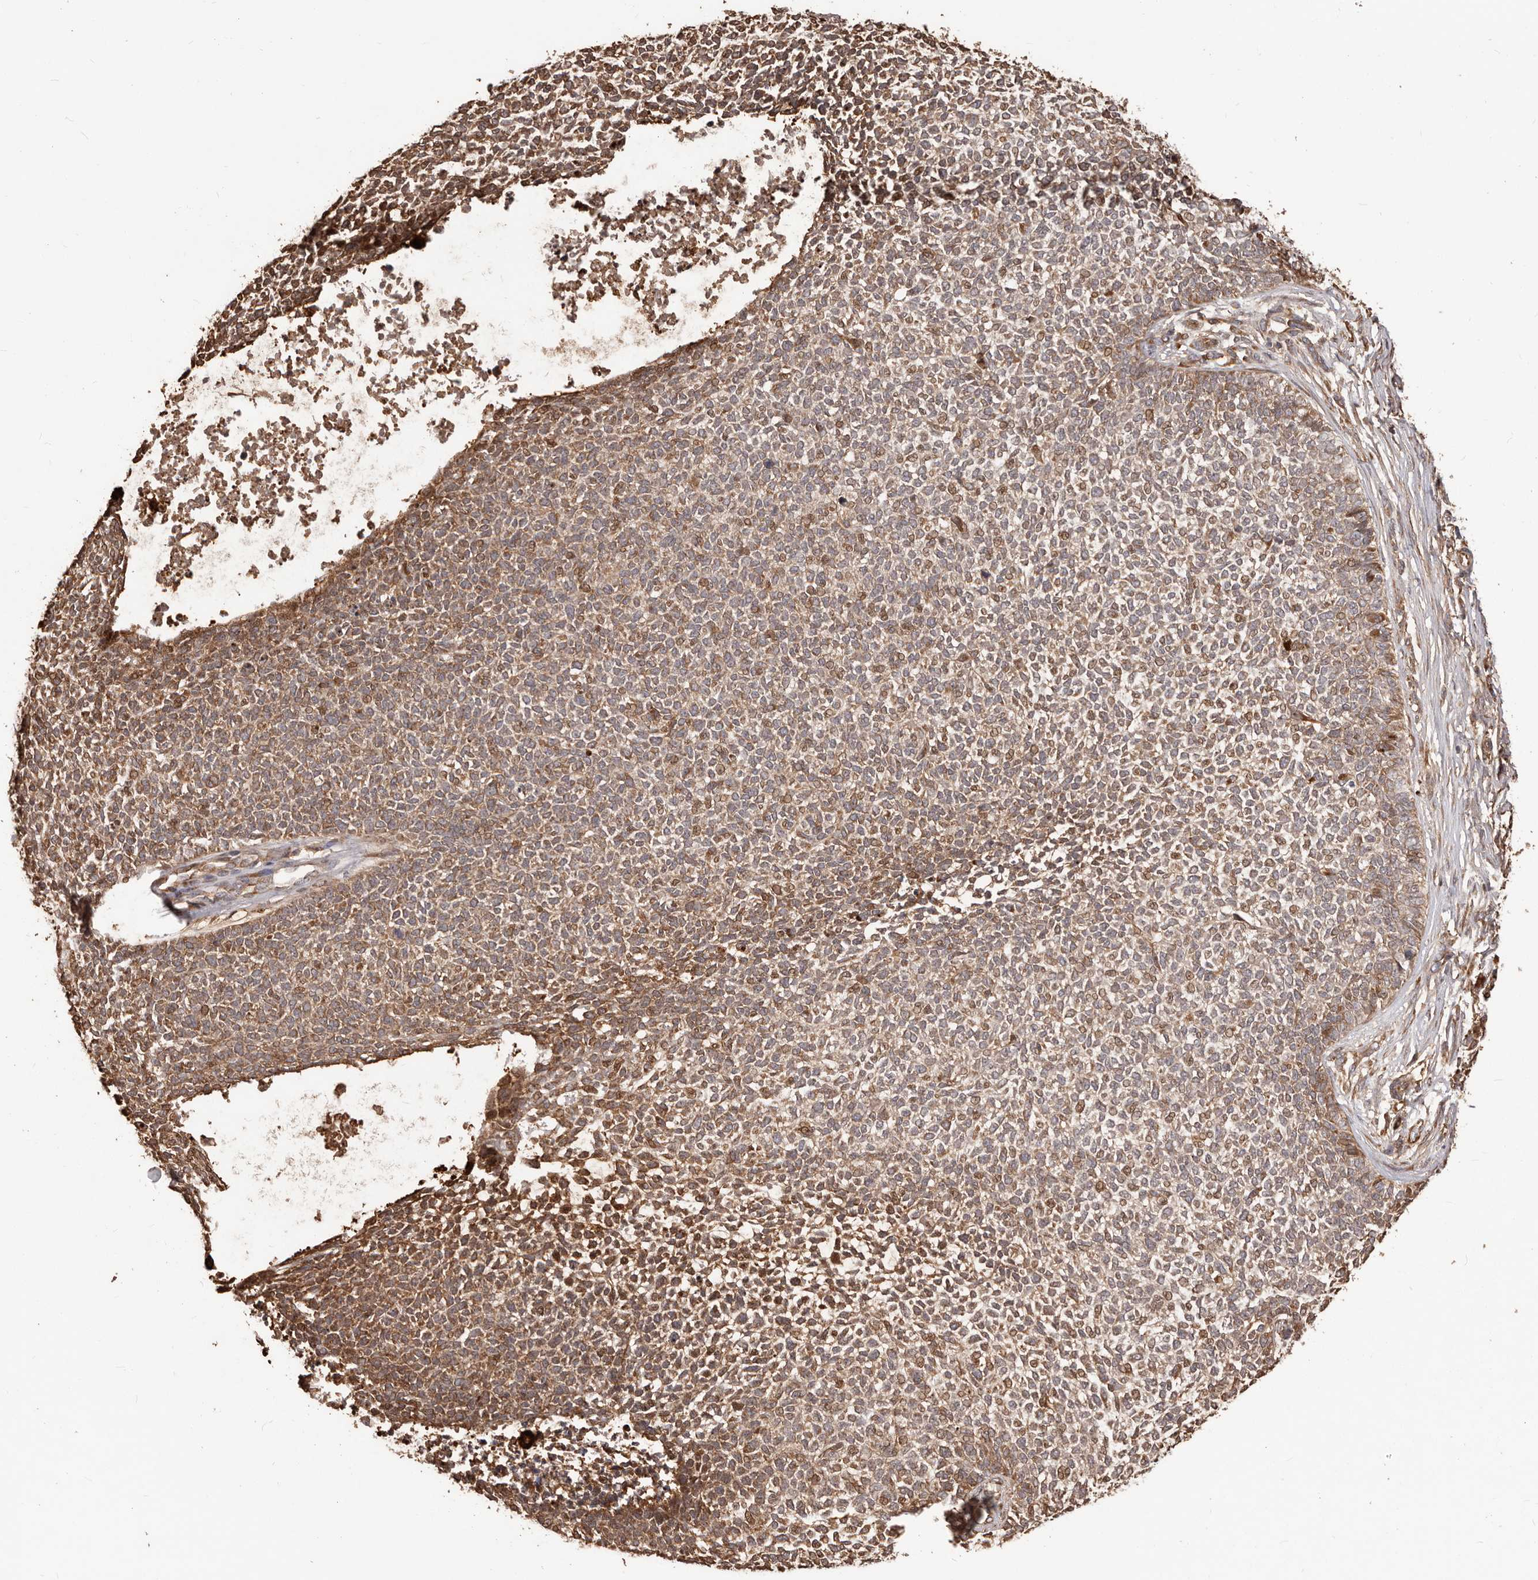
{"staining": {"intensity": "moderate", "quantity": ">75%", "location": "cytoplasmic/membranous"}, "tissue": "skin cancer", "cell_type": "Tumor cells", "image_type": "cancer", "snomed": [{"axis": "morphology", "description": "Basal cell carcinoma"}, {"axis": "topography", "description": "Skin"}], "caption": "Basal cell carcinoma (skin) tissue shows moderate cytoplasmic/membranous expression in approximately >75% of tumor cells (DAB (3,3'-diaminobenzidine) IHC, brown staining for protein, blue staining for nuclei).", "gene": "MTO1", "patient": {"sex": "female", "age": 84}}